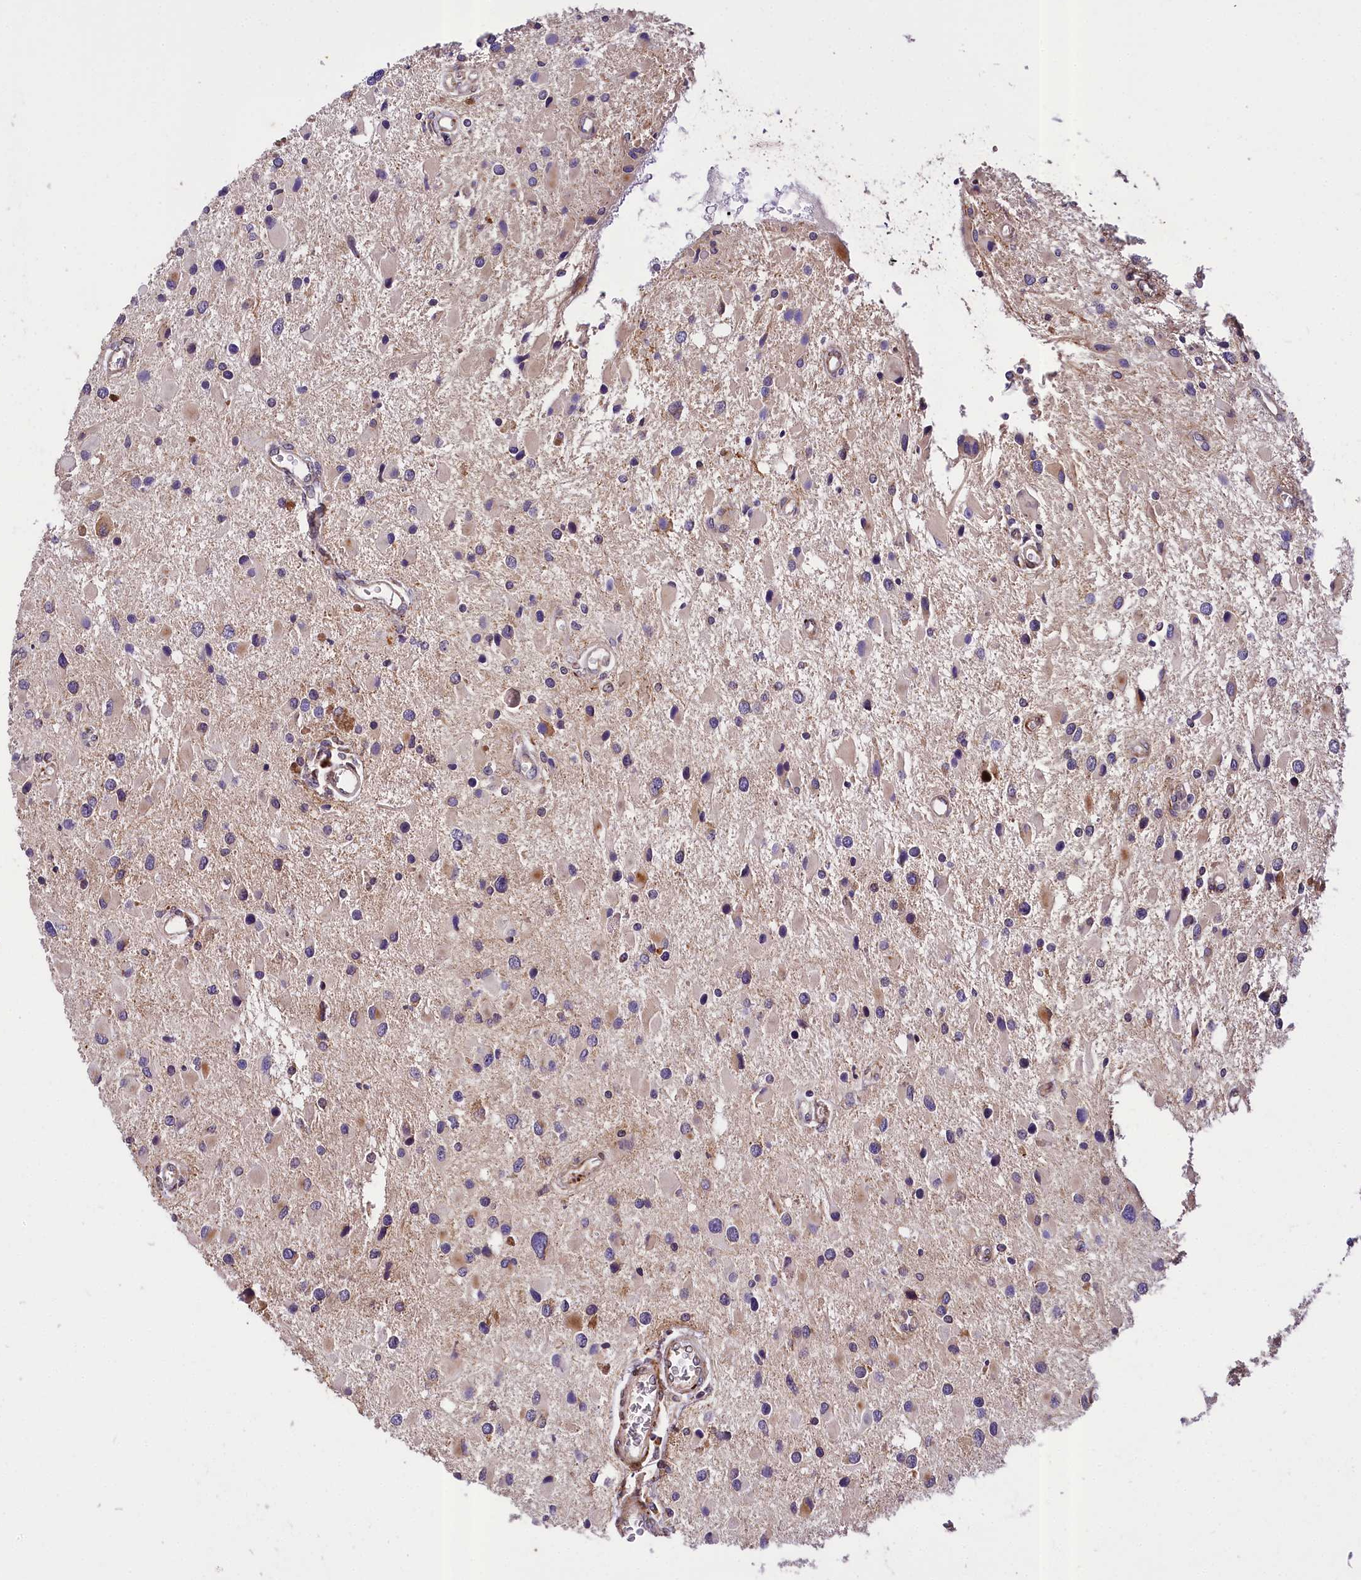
{"staining": {"intensity": "negative", "quantity": "none", "location": "none"}, "tissue": "glioma", "cell_type": "Tumor cells", "image_type": "cancer", "snomed": [{"axis": "morphology", "description": "Glioma, malignant, High grade"}, {"axis": "topography", "description": "Brain"}], "caption": "This is an immunohistochemistry micrograph of glioma. There is no expression in tumor cells.", "gene": "SUPV3L1", "patient": {"sex": "male", "age": 53}}